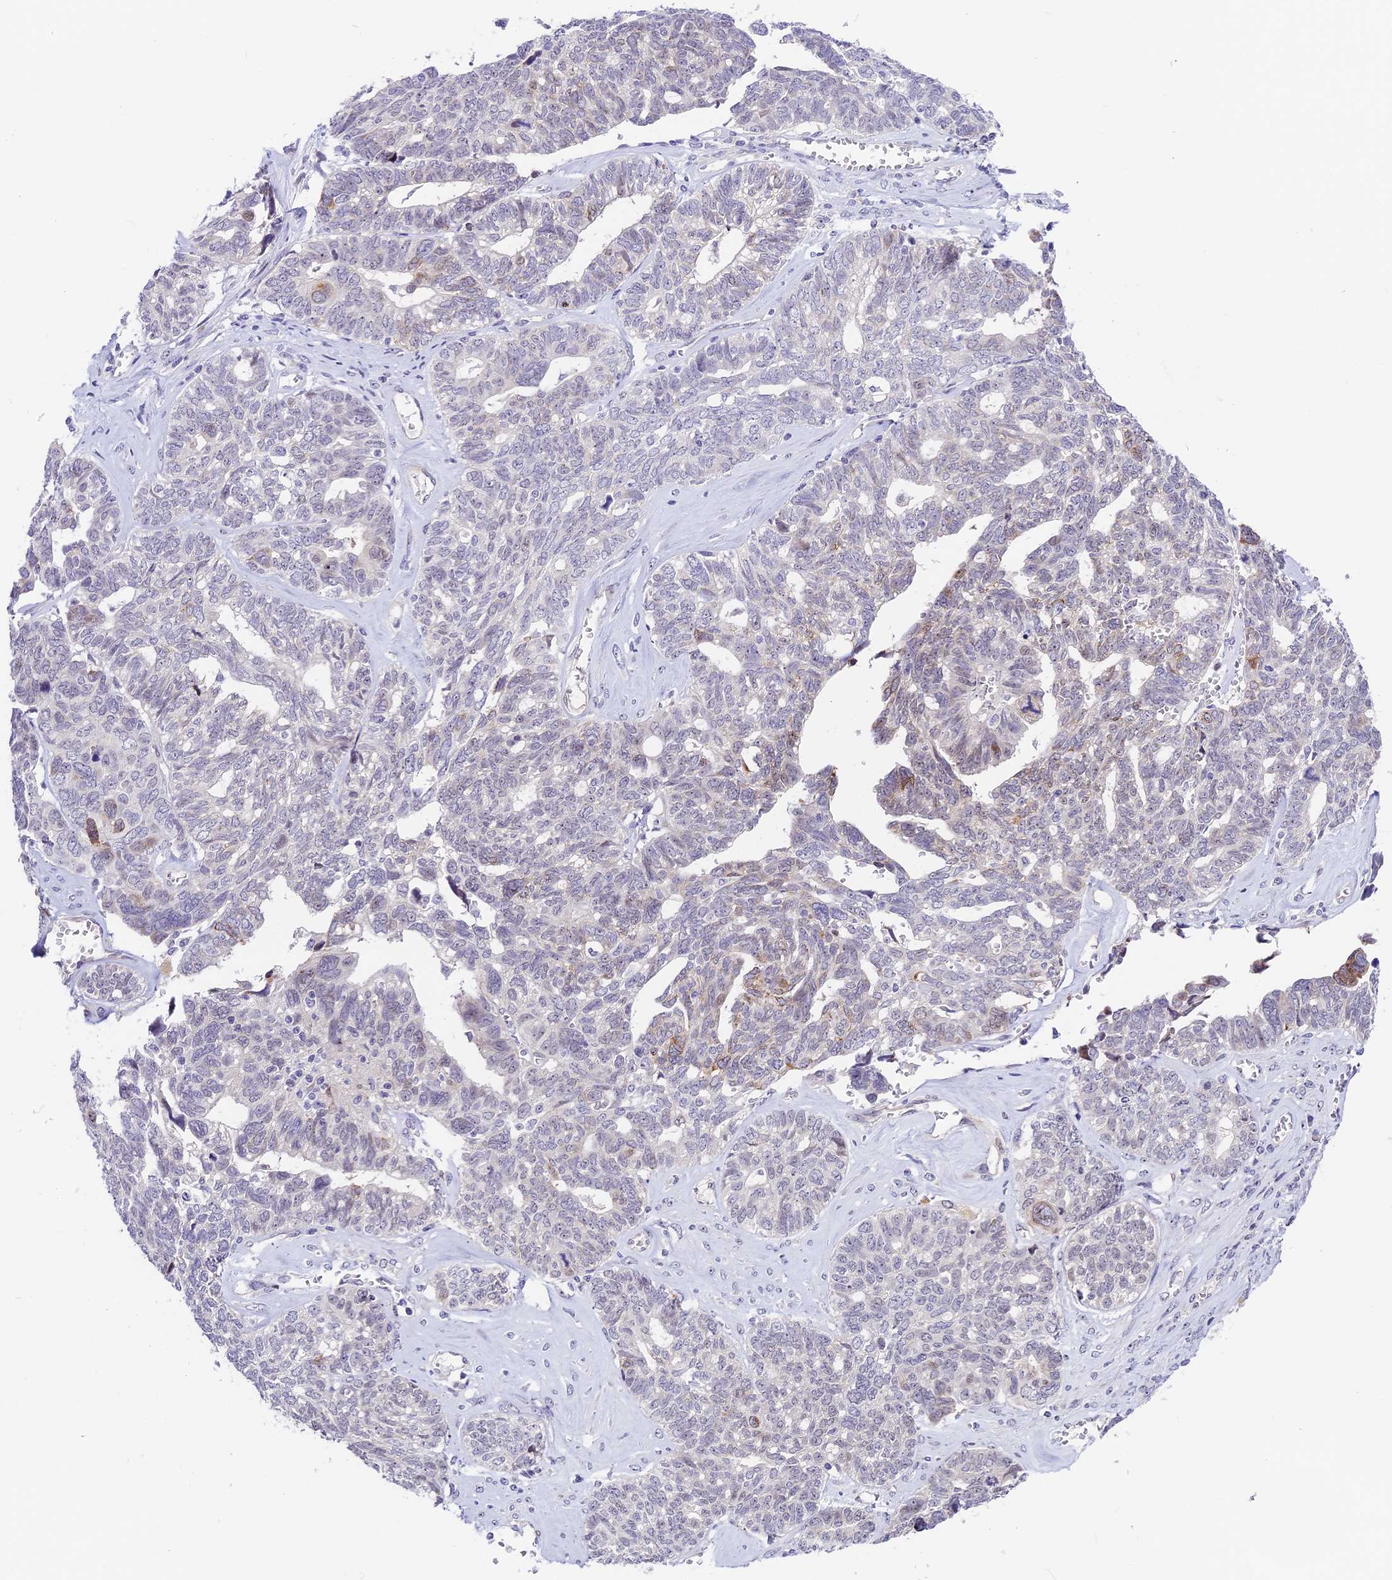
{"staining": {"intensity": "negative", "quantity": "none", "location": "none"}, "tissue": "ovarian cancer", "cell_type": "Tumor cells", "image_type": "cancer", "snomed": [{"axis": "morphology", "description": "Cystadenocarcinoma, serous, NOS"}, {"axis": "topography", "description": "Ovary"}], "caption": "A high-resolution histopathology image shows immunohistochemistry (IHC) staining of ovarian cancer, which shows no significant staining in tumor cells.", "gene": "MIDN", "patient": {"sex": "female", "age": 79}}